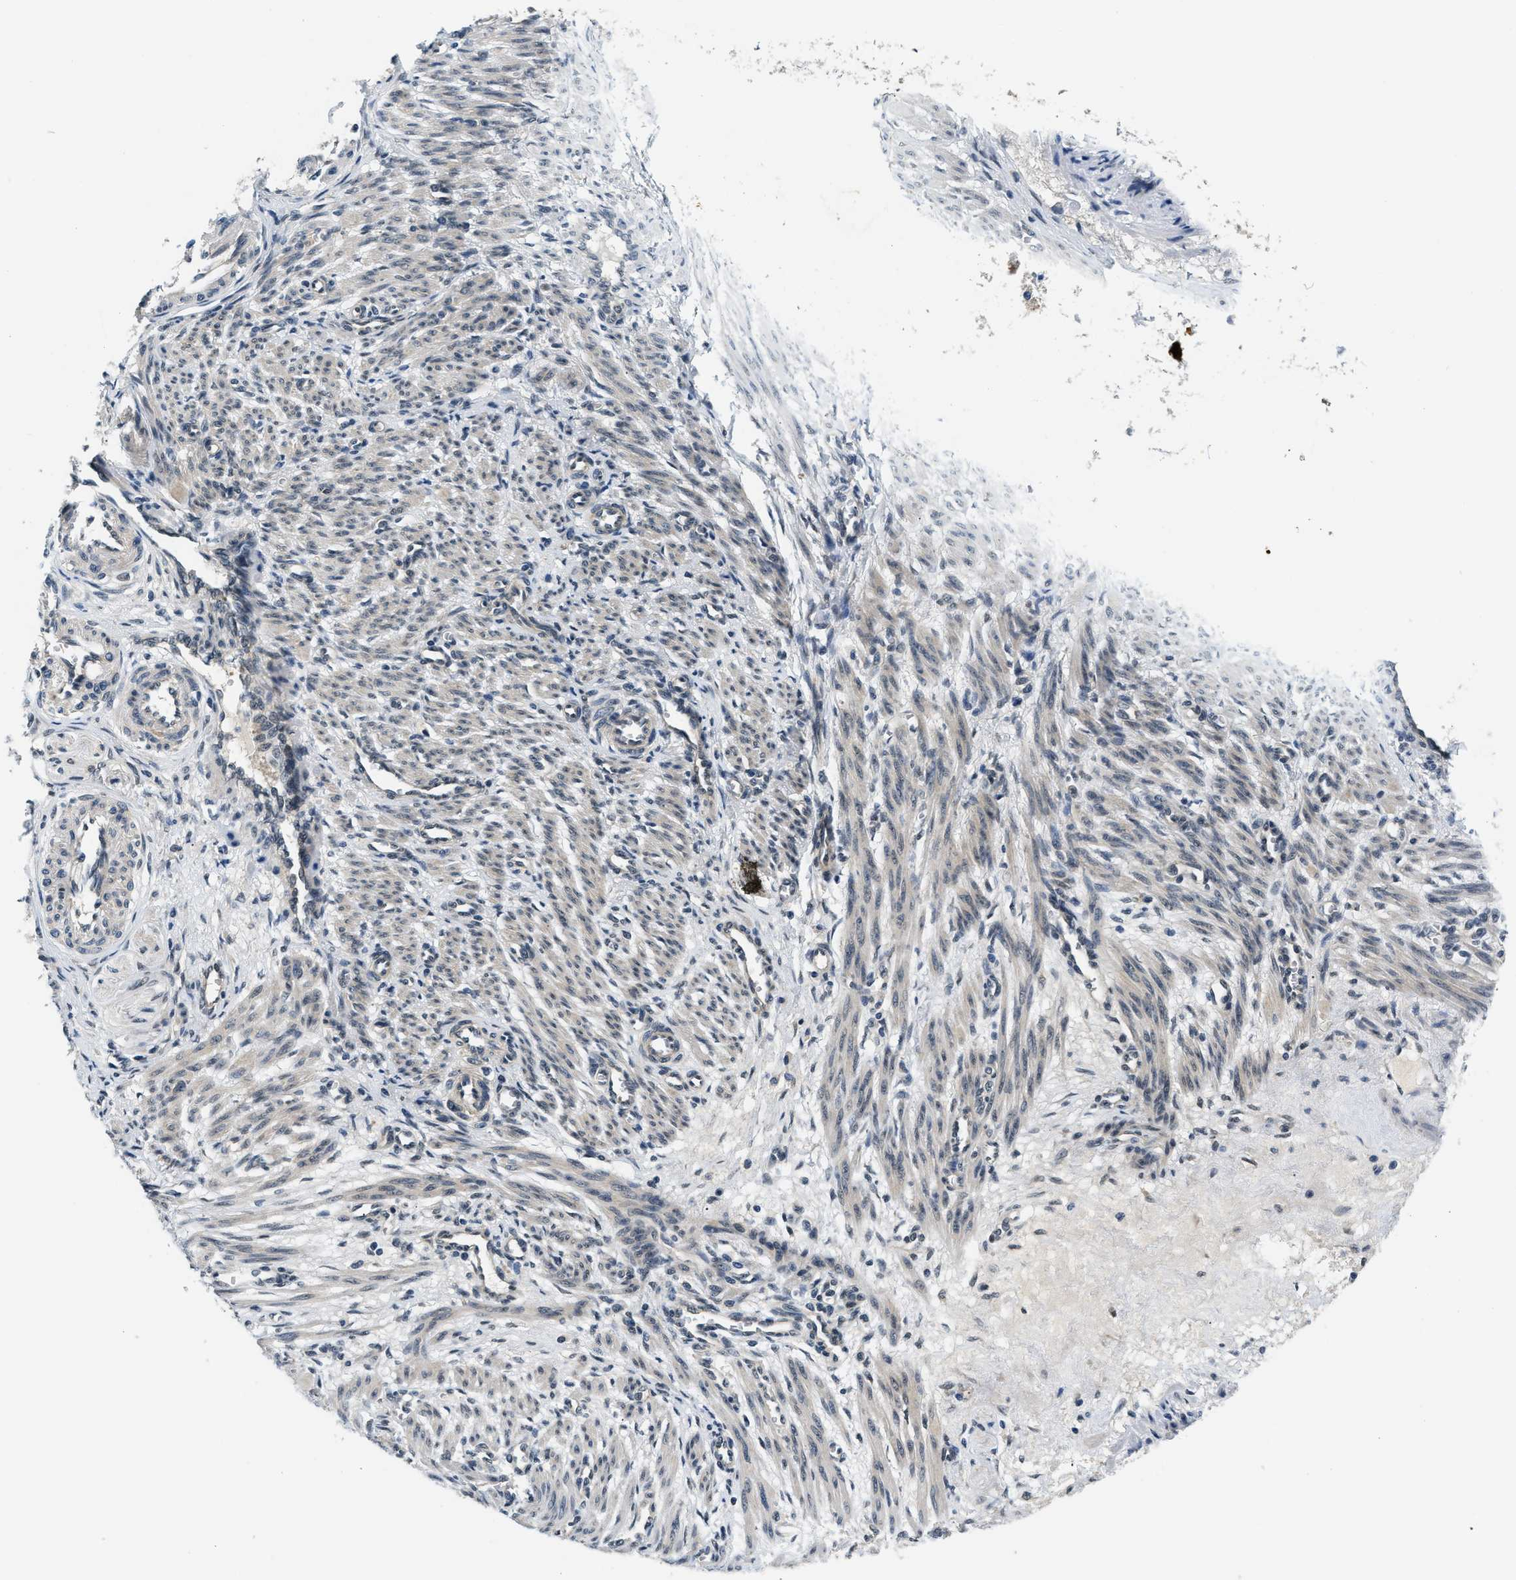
{"staining": {"intensity": "weak", "quantity": "25%-75%", "location": "cytoplasmic/membranous"}, "tissue": "smooth muscle", "cell_type": "Smooth muscle cells", "image_type": "normal", "snomed": [{"axis": "morphology", "description": "Normal tissue, NOS"}, {"axis": "topography", "description": "Endometrium"}], "caption": "IHC micrograph of normal smooth muscle: human smooth muscle stained using immunohistochemistry (IHC) displays low levels of weak protein expression localized specifically in the cytoplasmic/membranous of smooth muscle cells, appearing as a cytoplasmic/membranous brown color.", "gene": "SMAD4", "patient": {"sex": "female", "age": 33}}